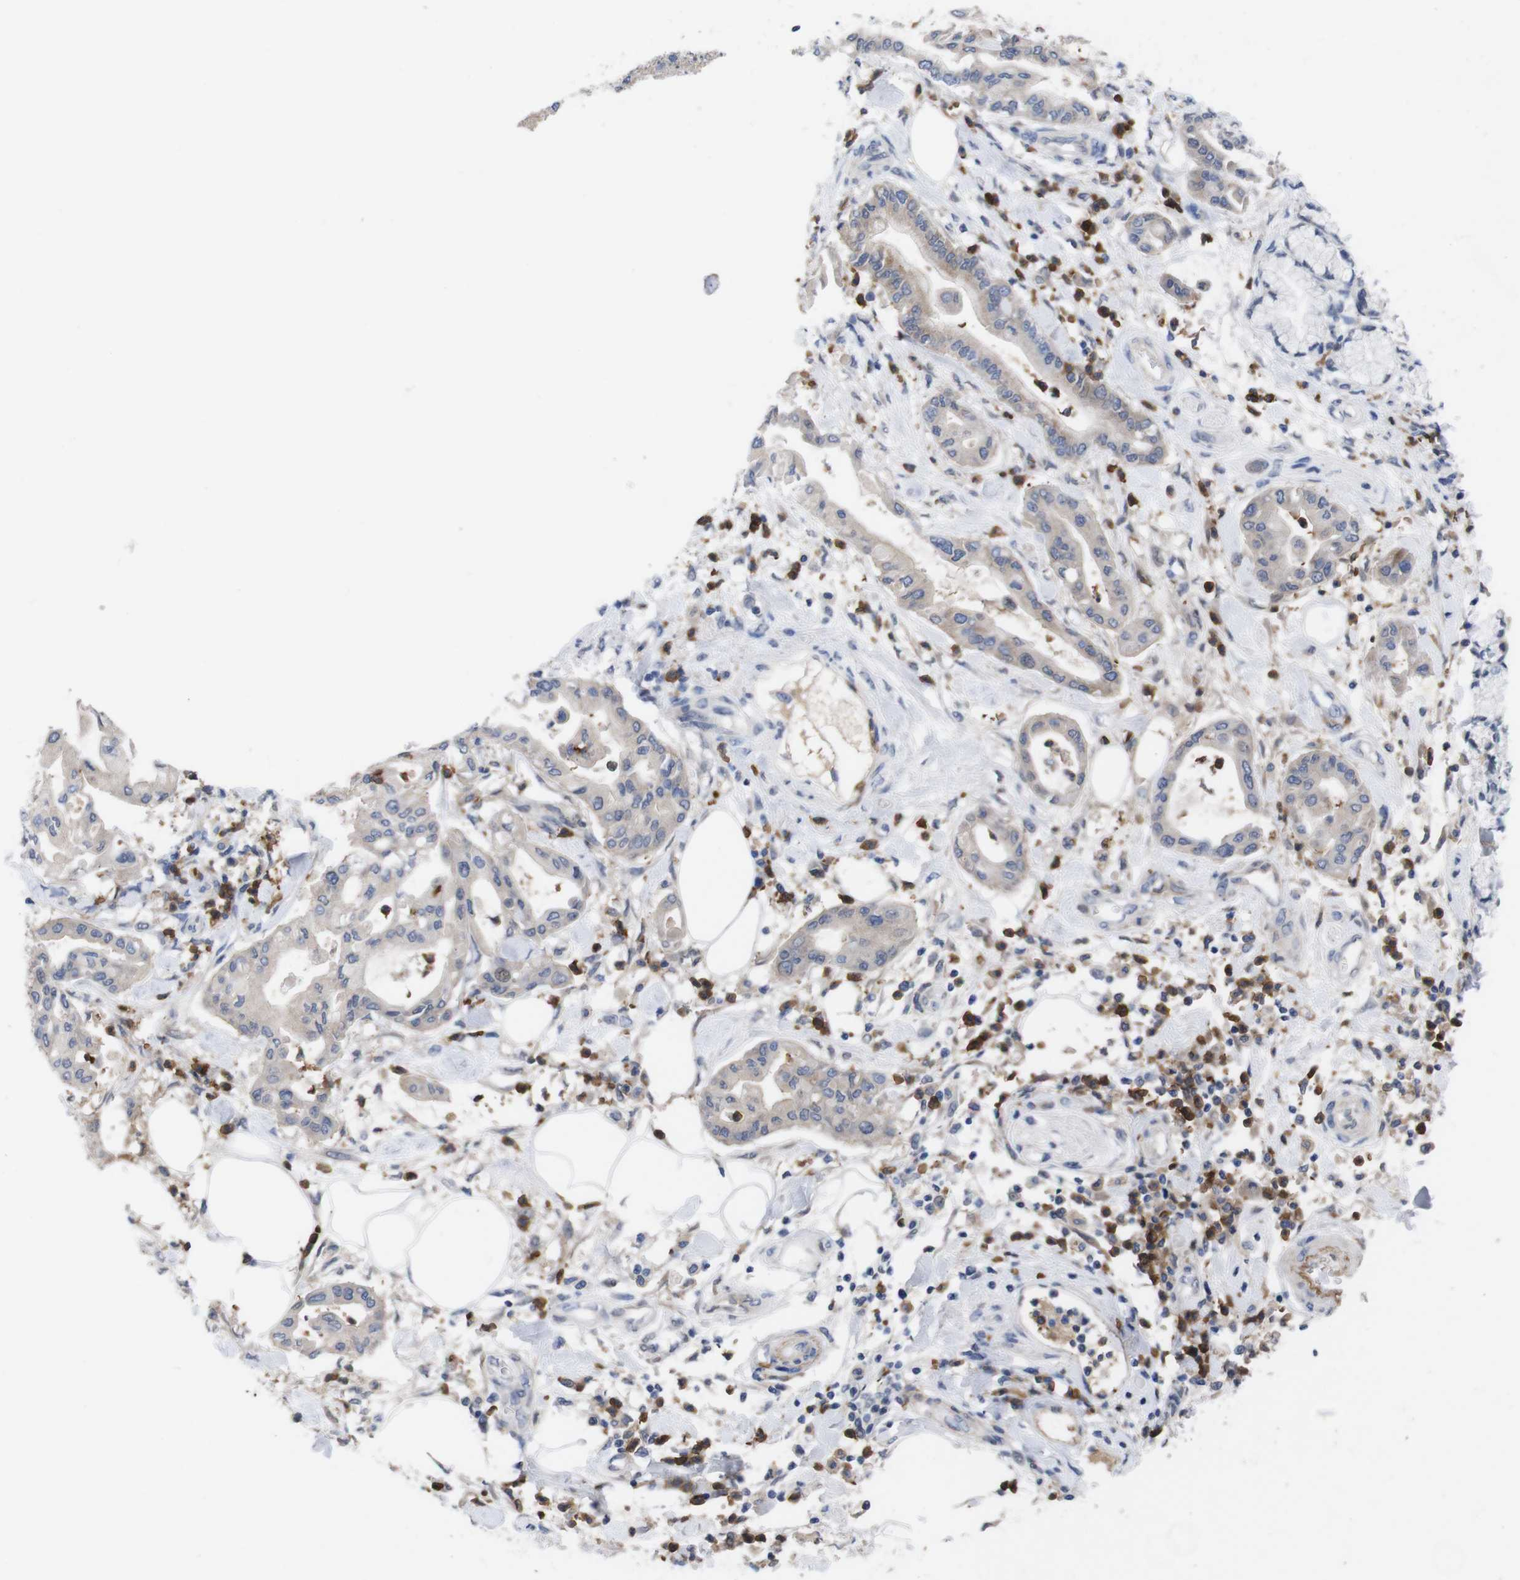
{"staining": {"intensity": "negative", "quantity": "none", "location": "none"}, "tissue": "pancreatic cancer", "cell_type": "Tumor cells", "image_type": "cancer", "snomed": [{"axis": "morphology", "description": "Adenocarcinoma, NOS"}, {"axis": "morphology", "description": "Adenocarcinoma, metastatic, NOS"}, {"axis": "topography", "description": "Lymph node"}, {"axis": "topography", "description": "Pancreas"}, {"axis": "topography", "description": "Duodenum"}], "caption": "High magnification brightfield microscopy of pancreatic adenocarcinoma stained with DAB (3,3'-diaminobenzidine) (brown) and counterstained with hematoxylin (blue): tumor cells show no significant positivity.", "gene": "C5AR1", "patient": {"sex": "female", "age": 64}}